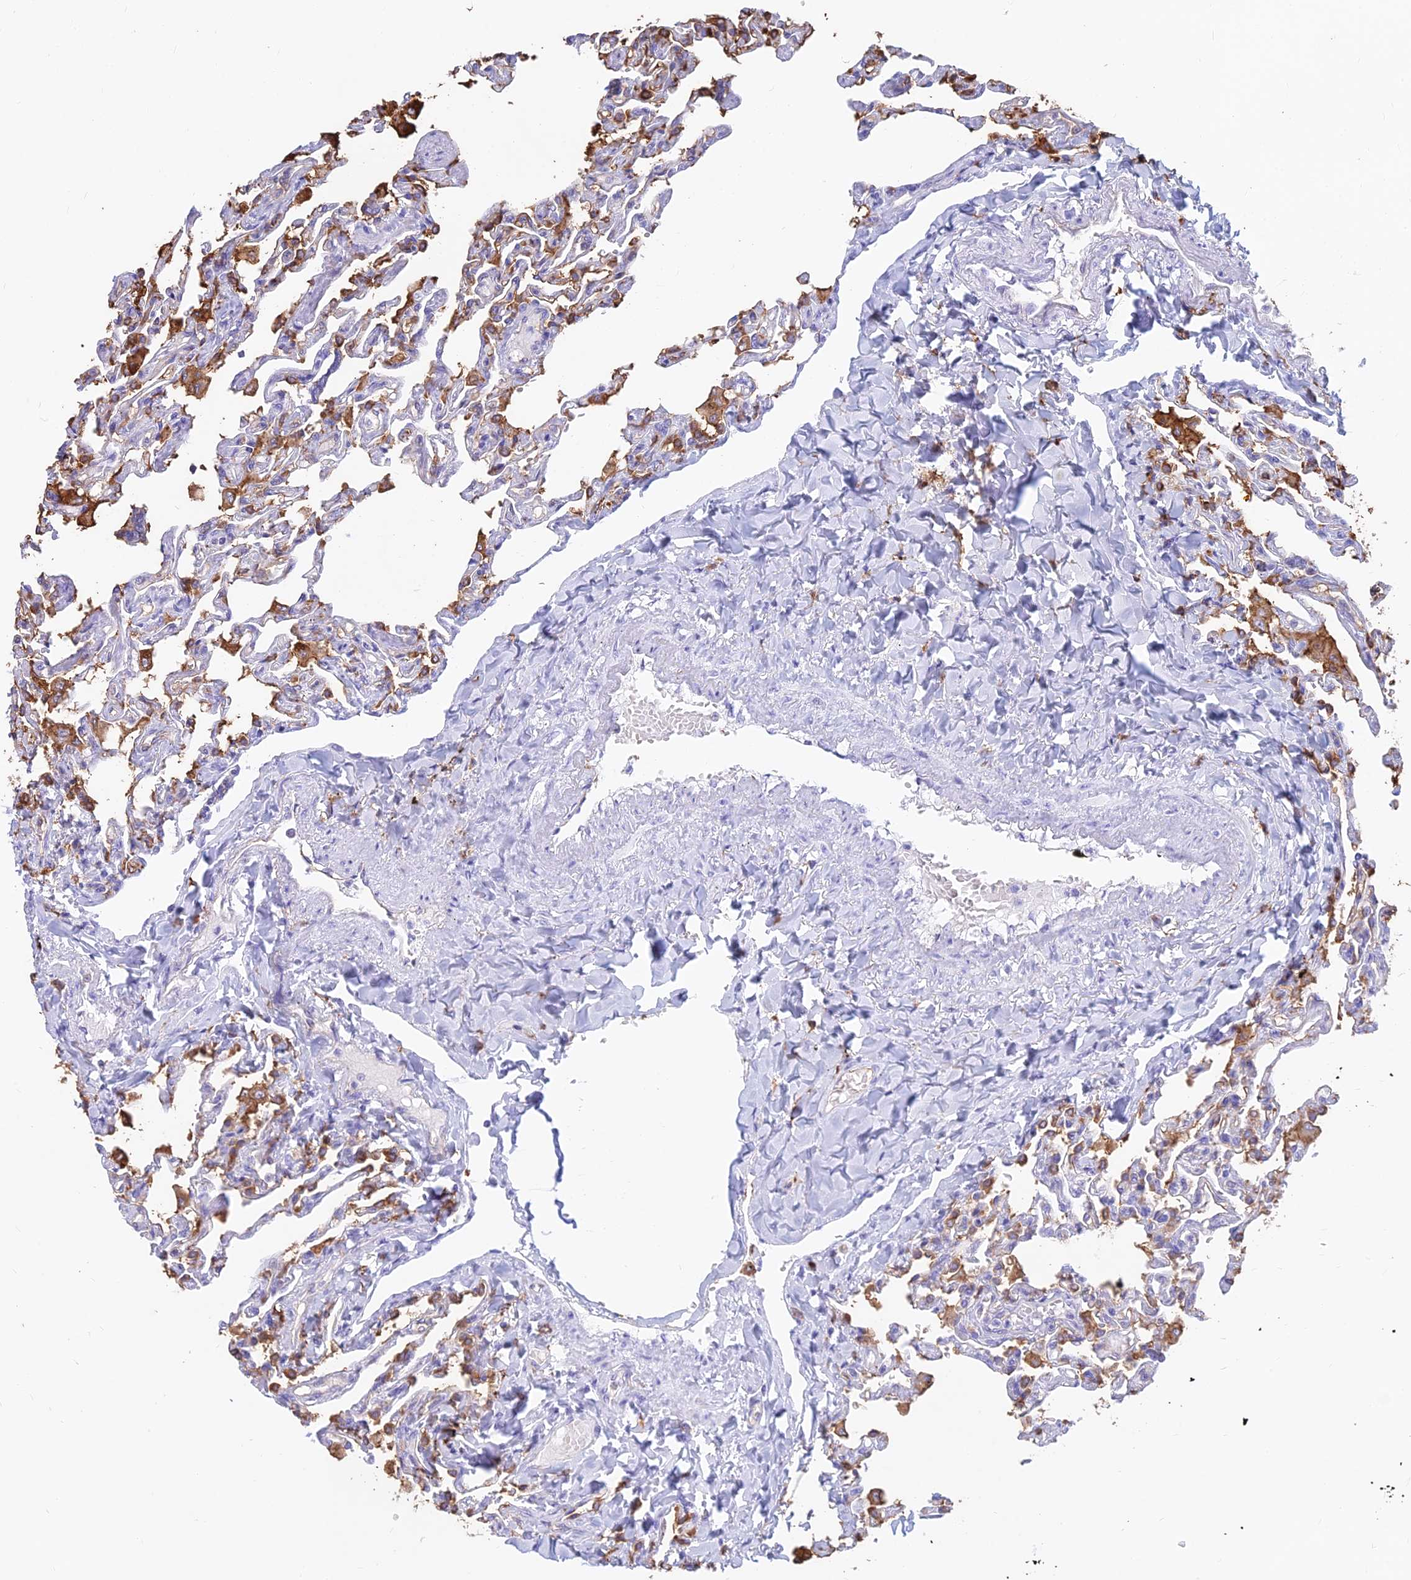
{"staining": {"intensity": "moderate", "quantity": "25%-75%", "location": "cytoplasmic/membranous"}, "tissue": "lung", "cell_type": "Alveolar cells", "image_type": "normal", "snomed": [{"axis": "morphology", "description": "Normal tissue, NOS"}, {"axis": "topography", "description": "Lung"}], "caption": "This is a photomicrograph of immunohistochemistry staining of benign lung, which shows moderate expression in the cytoplasmic/membranous of alveolar cells.", "gene": "HLA", "patient": {"sex": "male", "age": 21}}